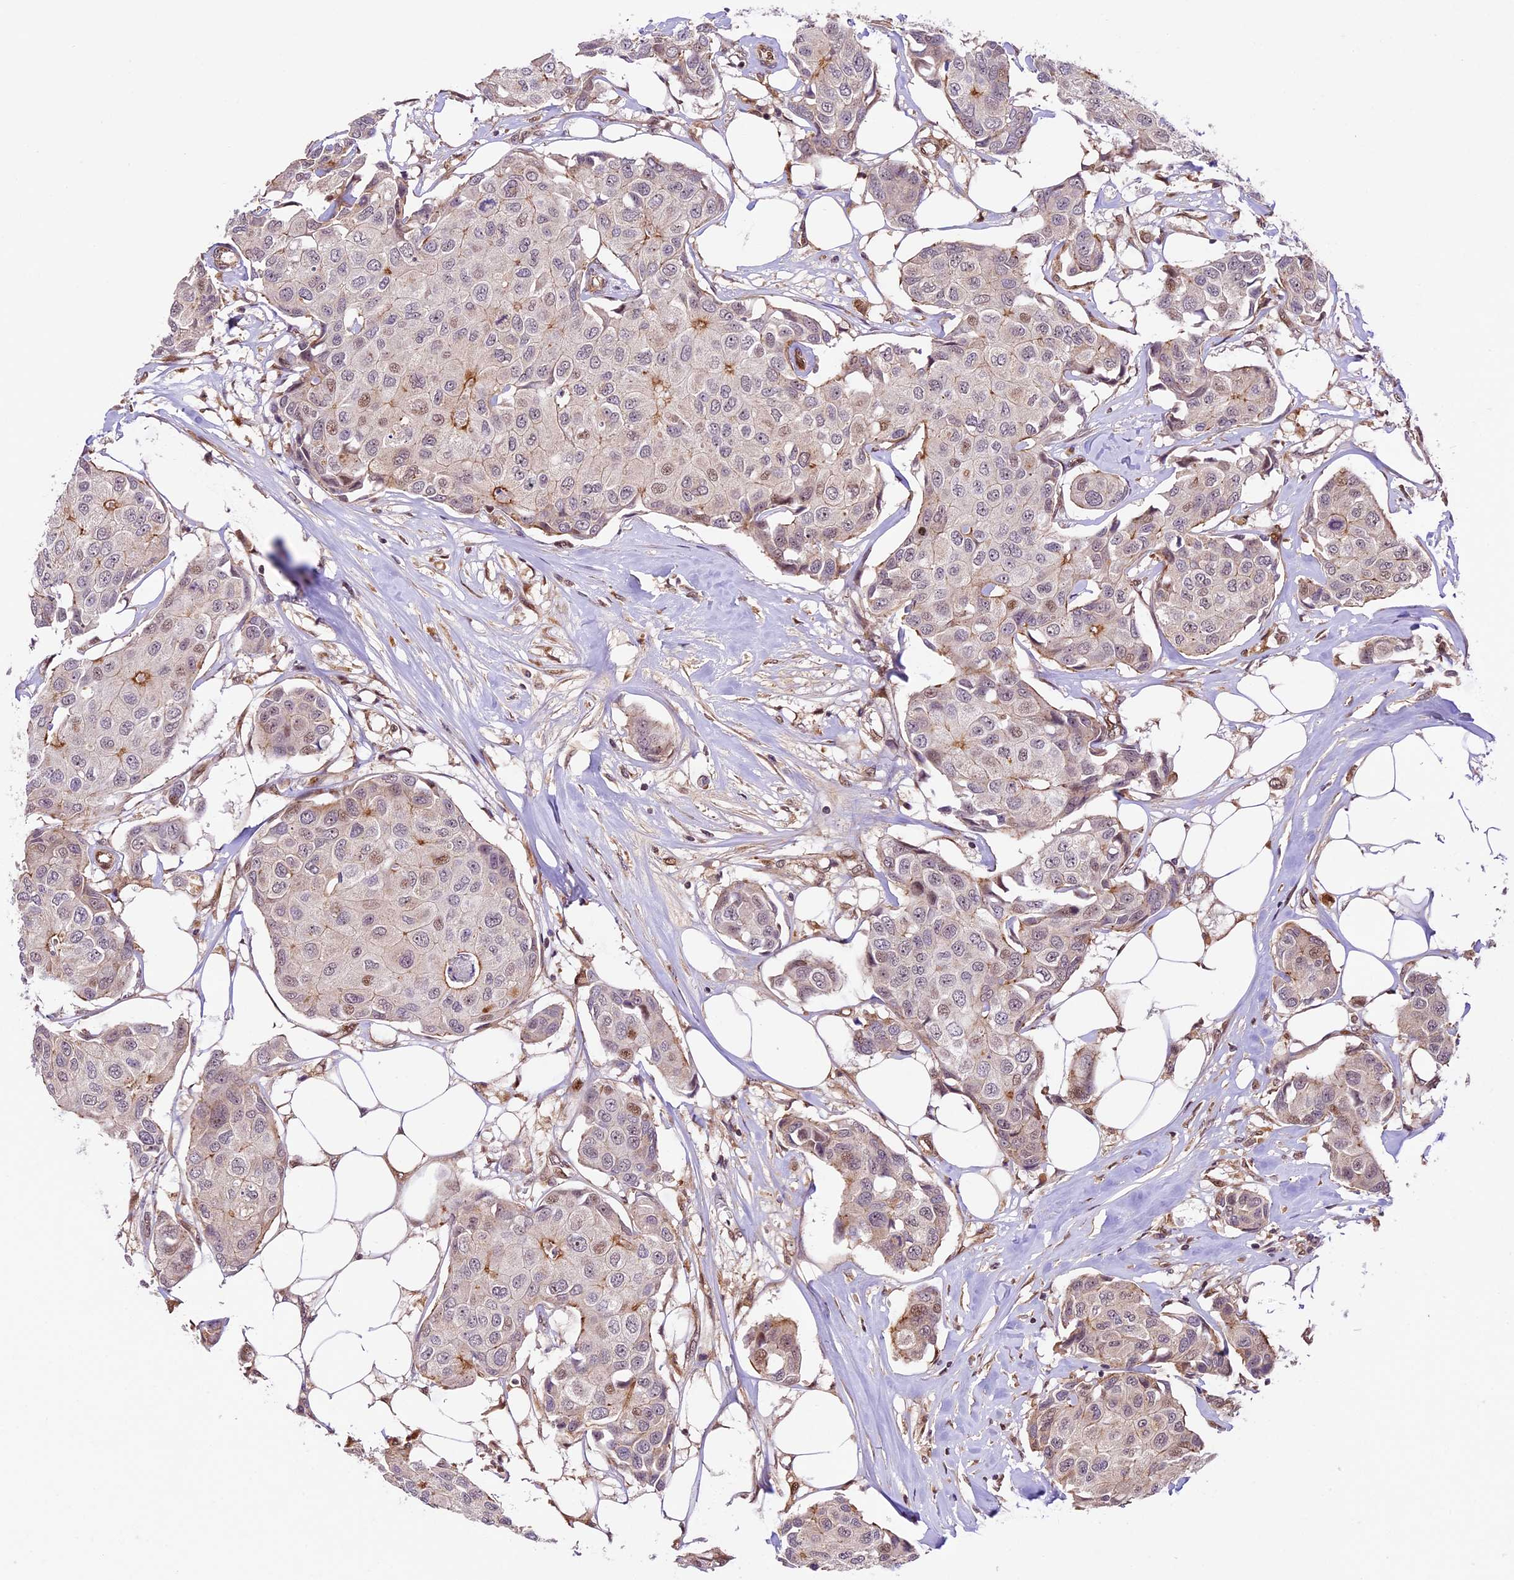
{"staining": {"intensity": "weak", "quantity": "<25%", "location": "nuclear"}, "tissue": "breast cancer", "cell_type": "Tumor cells", "image_type": "cancer", "snomed": [{"axis": "morphology", "description": "Duct carcinoma"}, {"axis": "topography", "description": "Breast"}], "caption": "This is an immunohistochemistry histopathology image of breast cancer. There is no positivity in tumor cells.", "gene": "DHX38", "patient": {"sex": "female", "age": 80}}